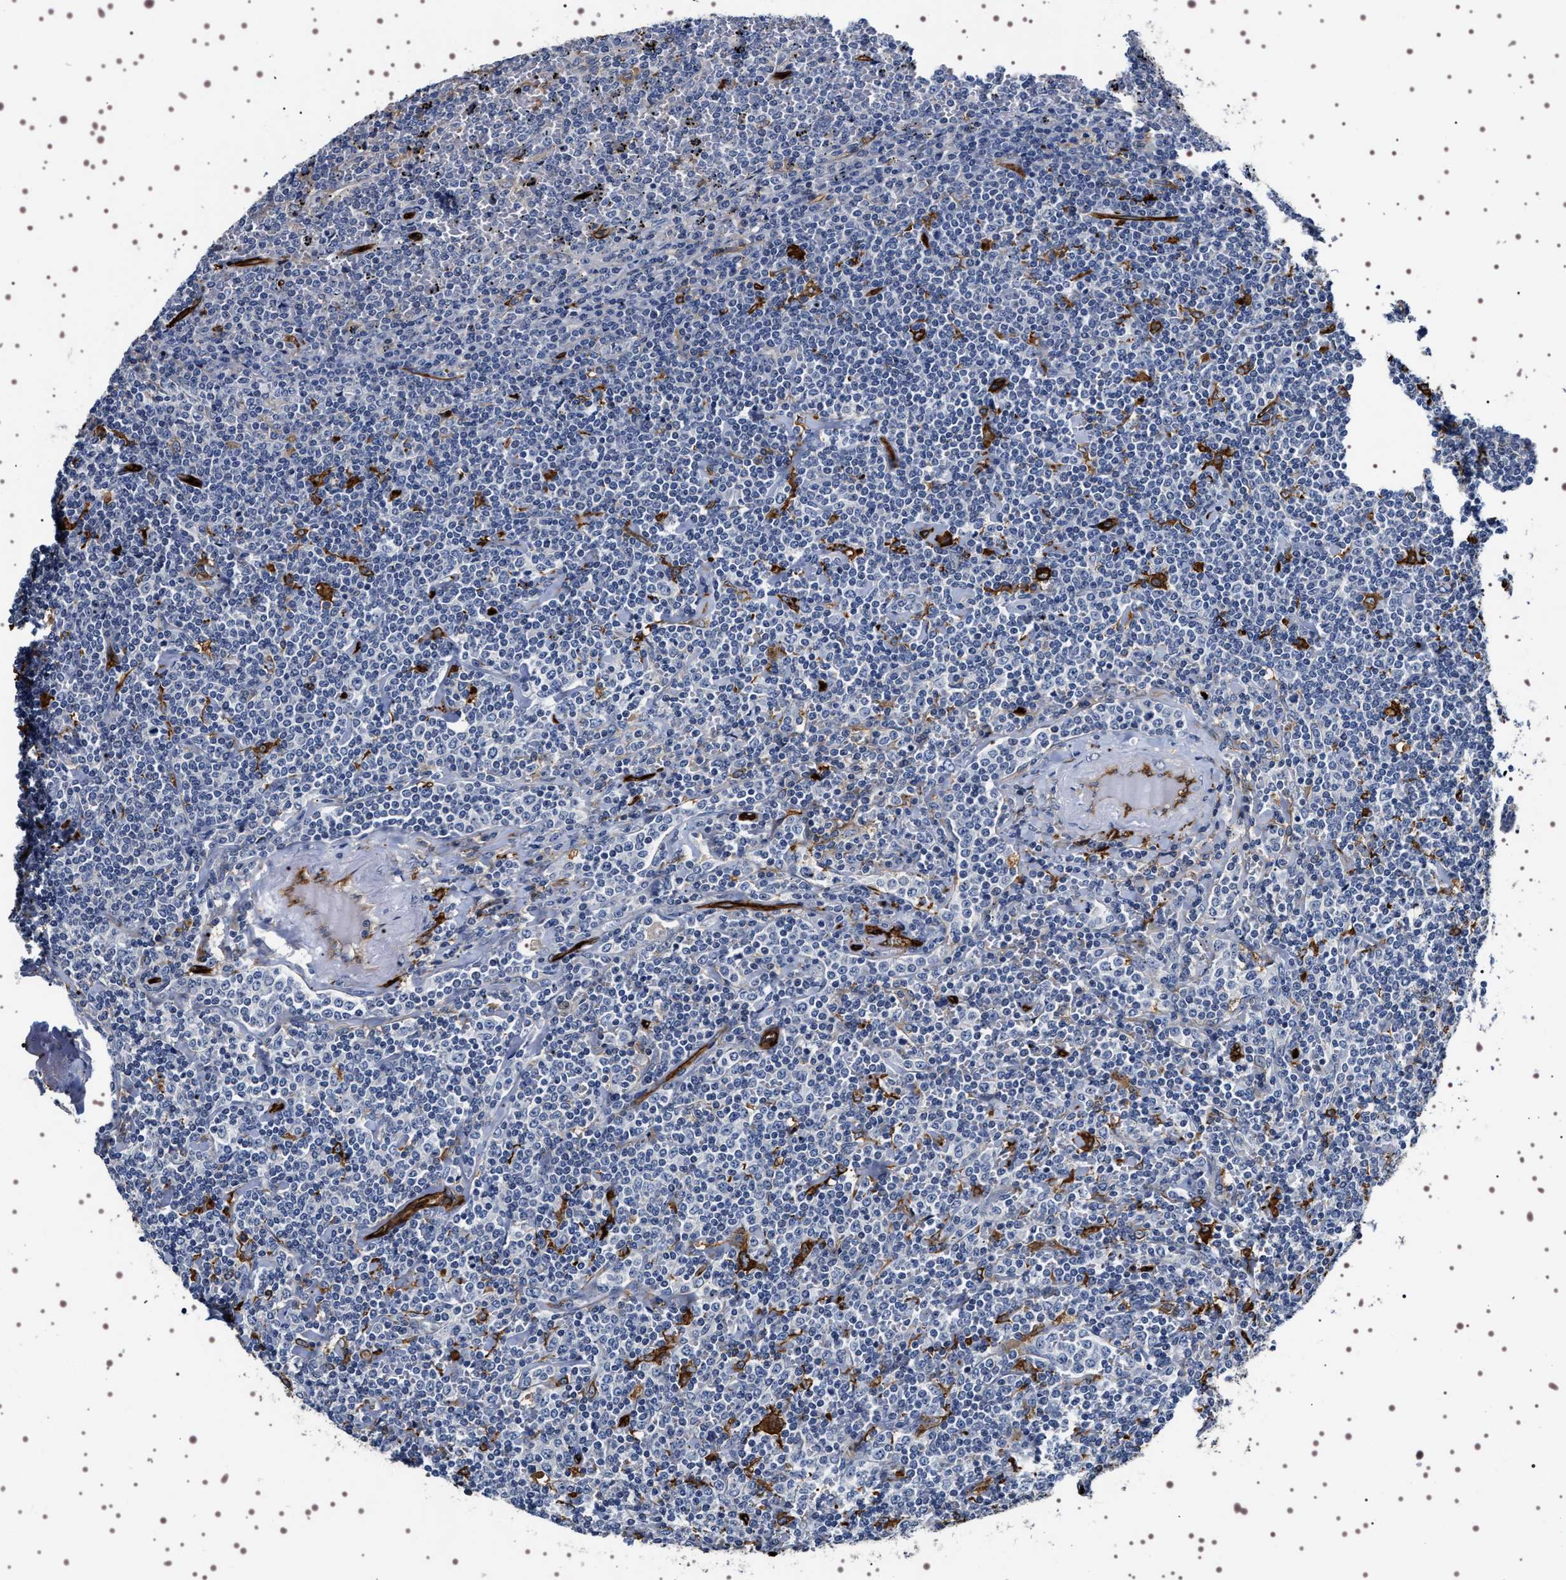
{"staining": {"intensity": "negative", "quantity": "none", "location": "none"}, "tissue": "lymphoma", "cell_type": "Tumor cells", "image_type": "cancer", "snomed": [{"axis": "morphology", "description": "Malignant lymphoma, non-Hodgkin's type, Low grade"}, {"axis": "topography", "description": "Spleen"}], "caption": "High power microscopy photomicrograph of an IHC micrograph of lymphoma, revealing no significant staining in tumor cells. Brightfield microscopy of IHC stained with DAB (brown) and hematoxylin (blue), captured at high magnification.", "gene": "ALPL", "patient": {"sex": "female", "age": 19}}